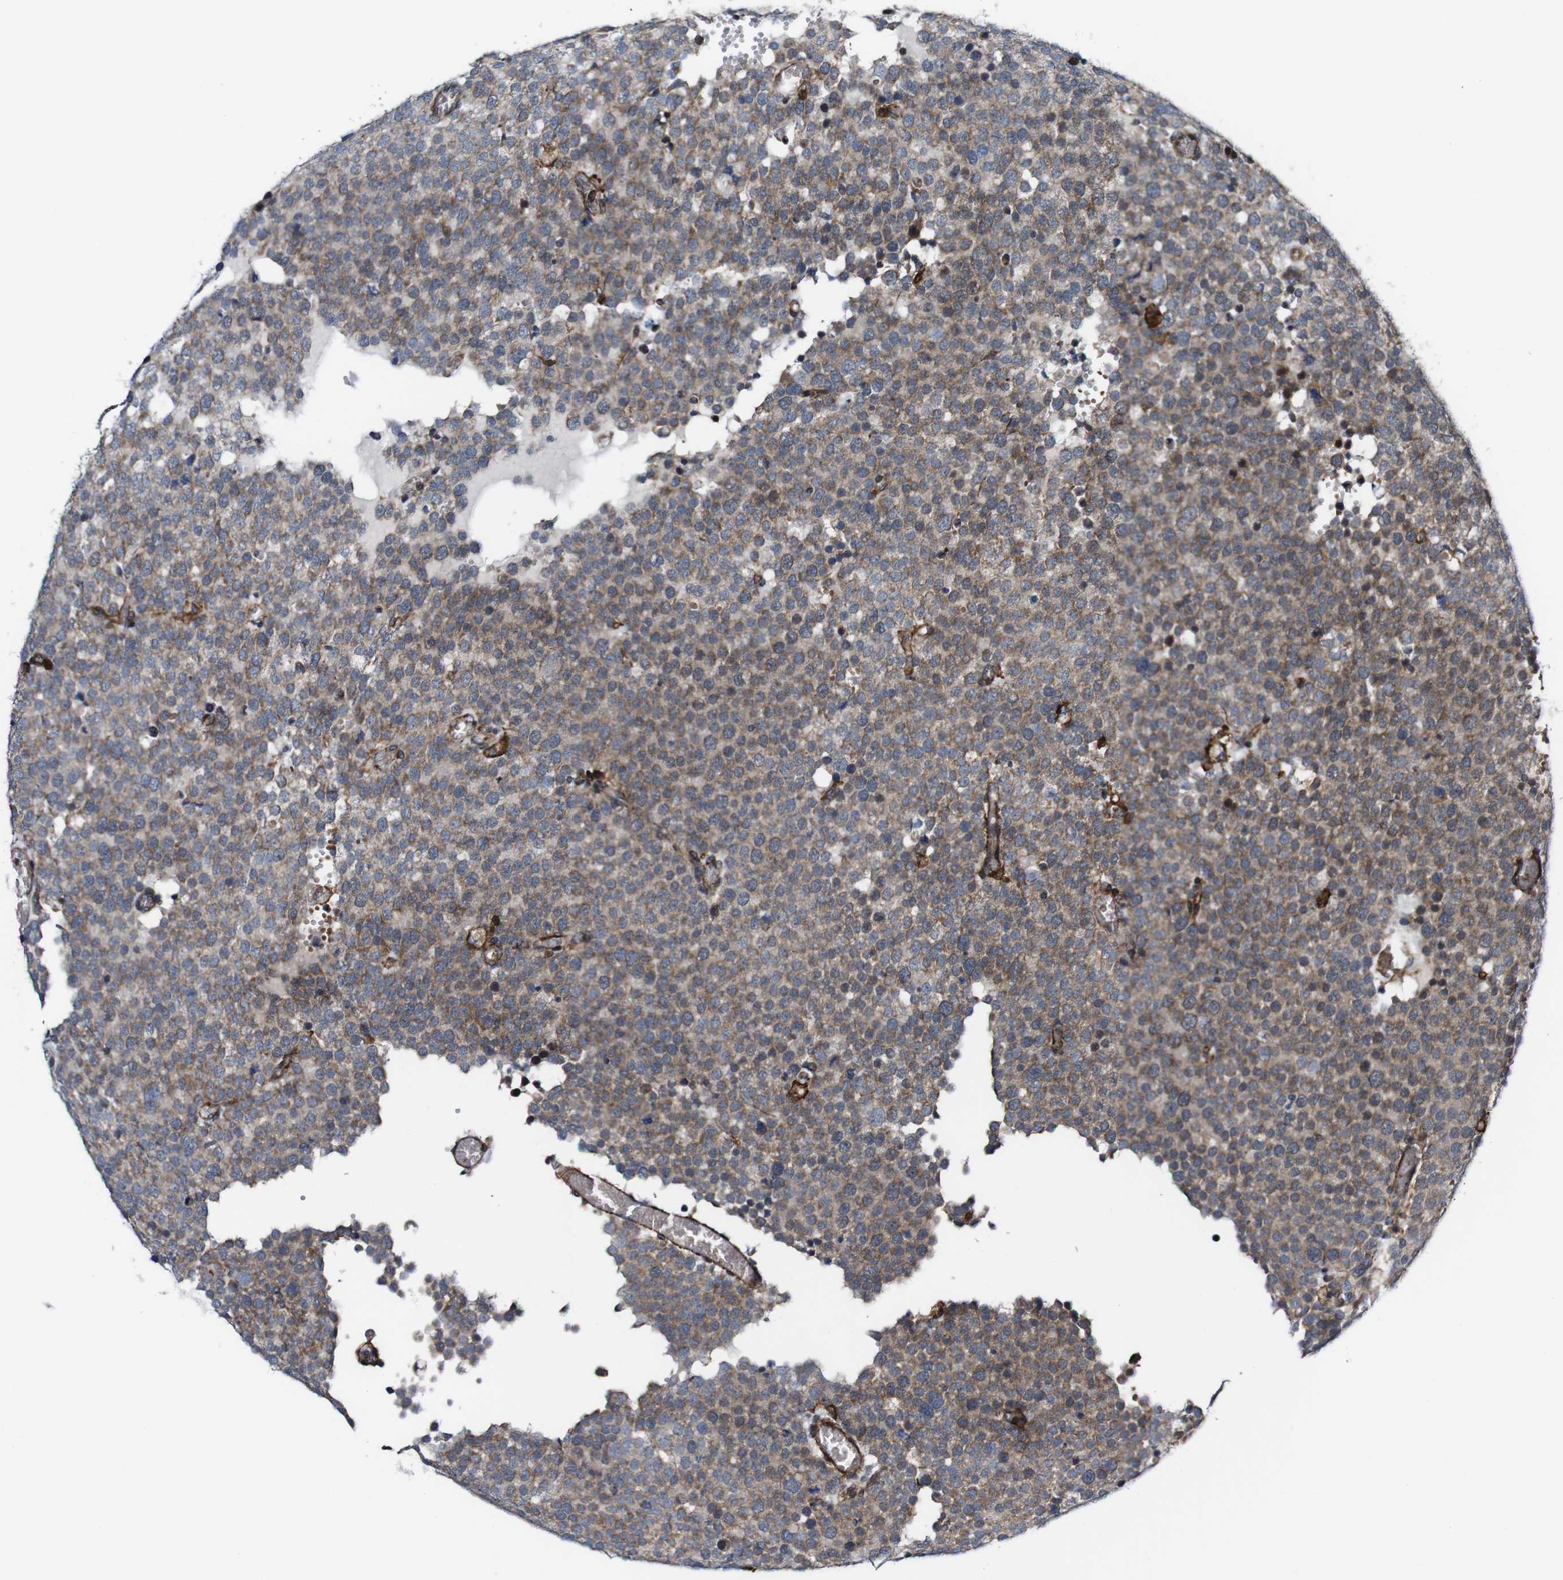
{"staining": {"intensity": "weak", "quantity": ">75%", "location": "cytoplasmic/membranous"}, "tissue": "testis cancer", "cell_type": "Tumor cells", "image_type": "cancer", "snomed": [{"axis": "morphology", "description": "Normal tissue, NOS"}, {"axis": "morphology", "description": "Seminoma, NOS"}, {"axis": "topography", "description": "Testis"}], "caption": "The immunohistochemical stain shows weak cytoplasmic/membranous staining in tumor cells of testis cancer tissue.", "gene": "JAK2", "patient": {"sex": "male", "age": 71}}